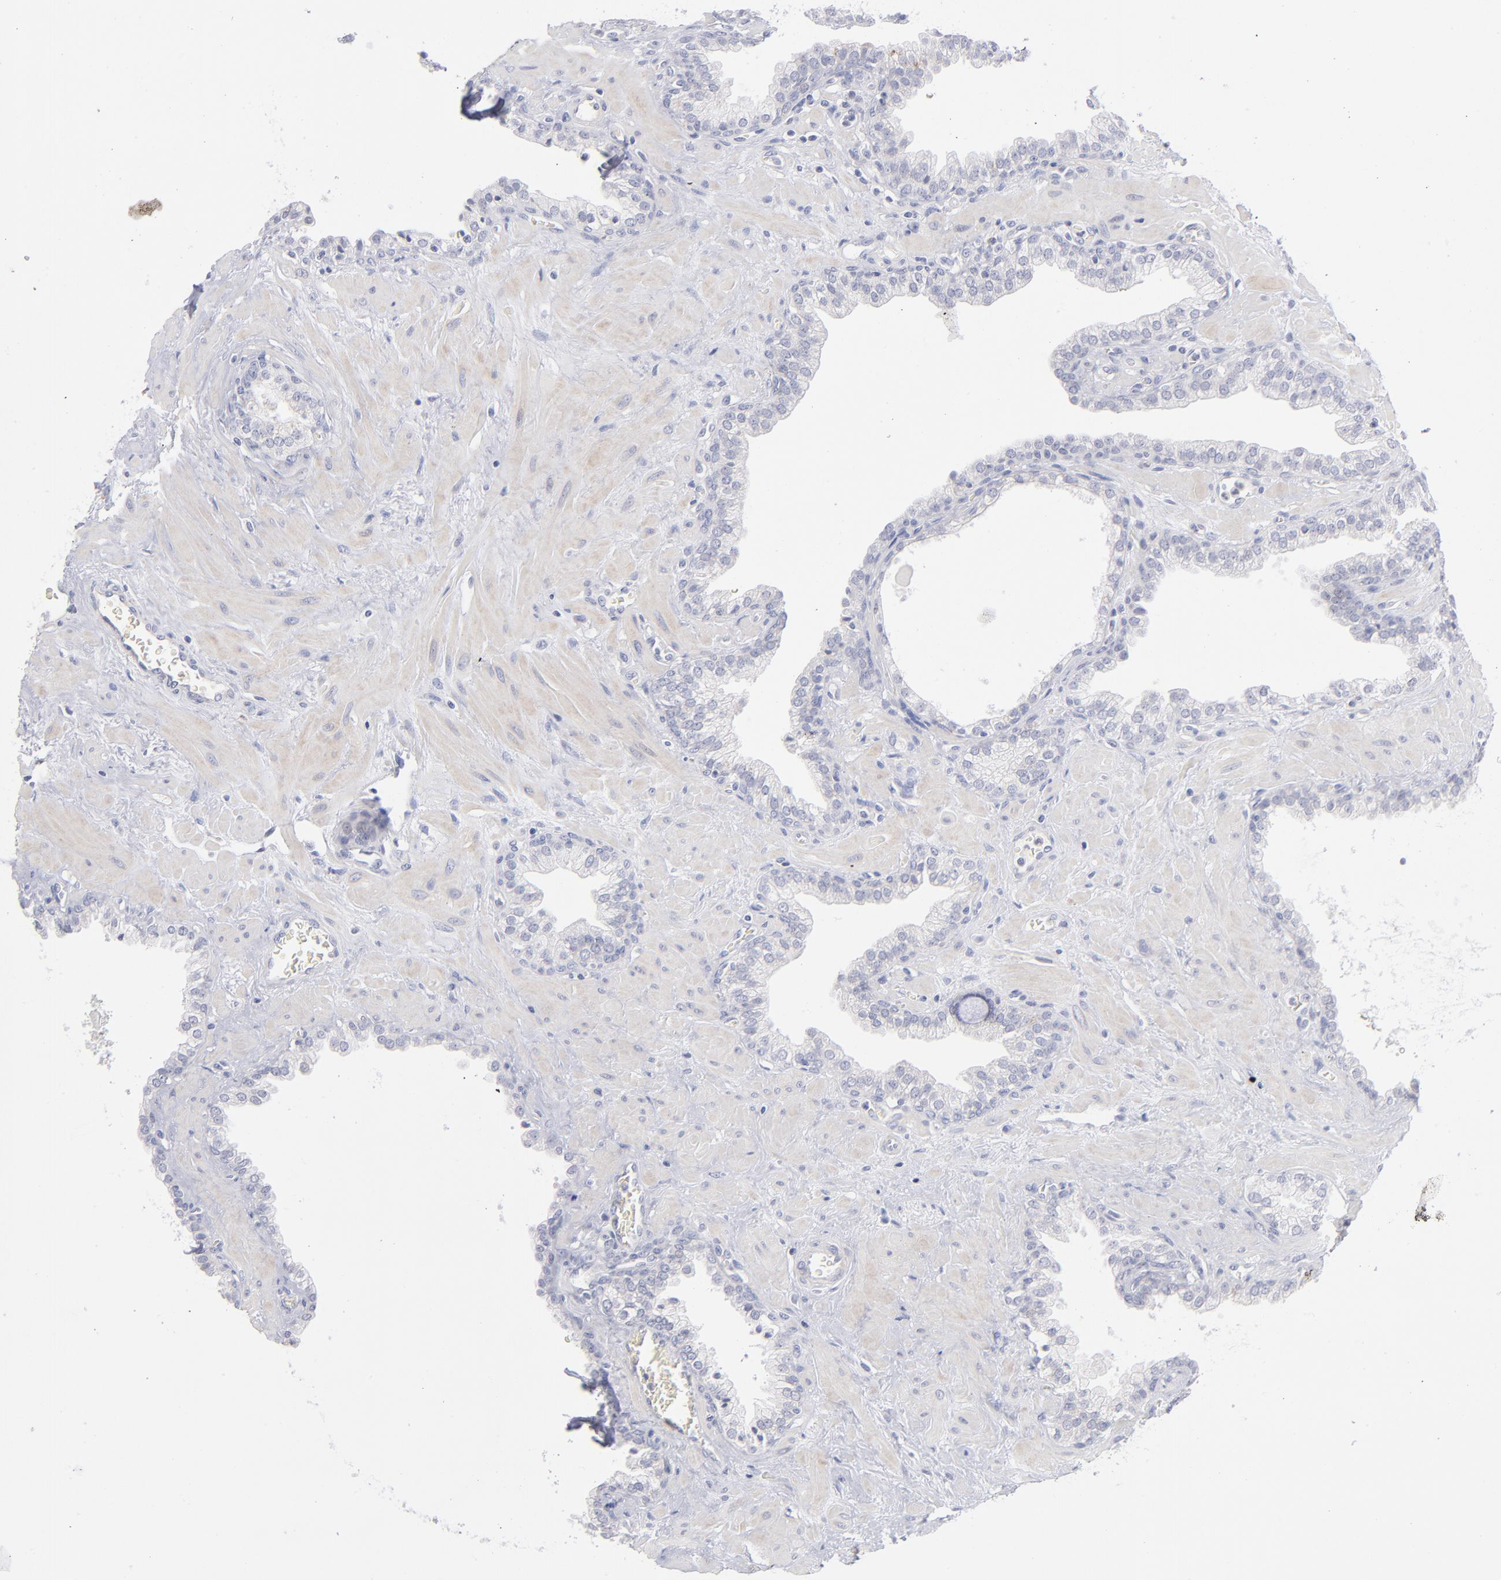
{"staining": {"intensity": "negative", "quantity": "none", "location": "none"}, "tissue": "prostate", "cell_type": "Glandular cells", "image_type": "normal", "snomed": [{"axis": "morphology", "description": "Normal tissue, NOS"}, {"axis": "topography", "description": "Prostate"}], "caption": "IHC photomicrograph of normal prostate: human prostate stained with DAB exhibits no significant protein expression in glandular cells. (Immunohistochemistry (ihc), brightfield microscopy, high magnification).", "gene": "MTHFD2", "patient": {"sex": "male", "age": 60}}